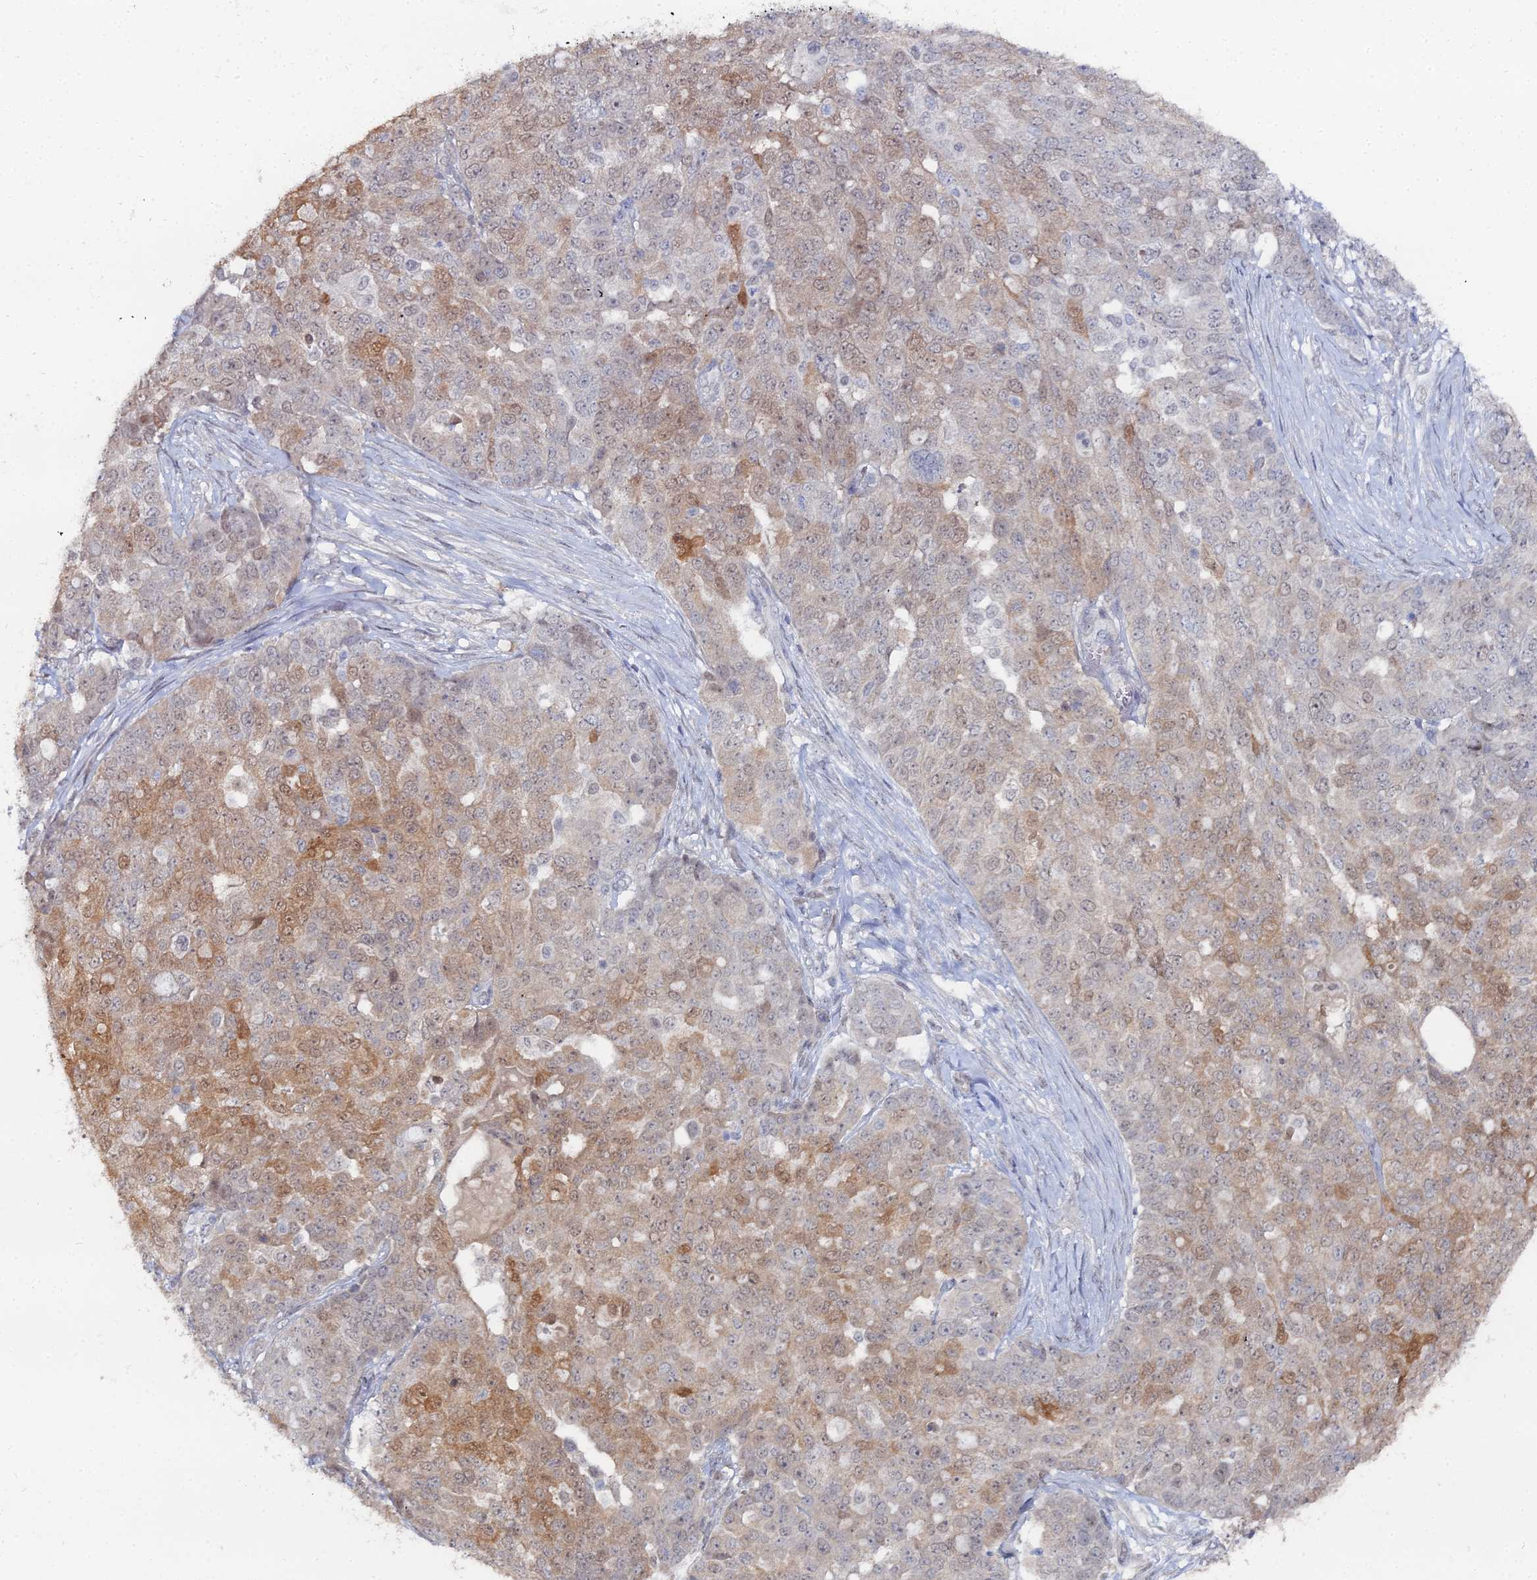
{"staining": {"intensity": "moderate", "quantity": "25%-75%", "location": "cytoplasmic/membranous"}, "tissue": "ovarian cancer", "cell_type": "Tumor cells", "image_type": "cancer", "snomed": [{"axis": "morphology", "description": "Cystadenocarcinoma, serous, NOS"}, {"axis": "topography", "description": "Soft tissue"}, {"axis": "topography", "description": "Ovary"}], "caption": "Serous cystadenocarcinoma (ovarian) stained with DAB (3,3'-diaminobenzidine) immunohistochemistry exhibits medium levels of moderate cytoplasmic/membranous staining in approximately 25%-75% of tumor cells. (Brightfield microscopy of DAB IHC at high magnification).", "gene": "THAP4", "patient": {"sex": "female", "age": 57}}